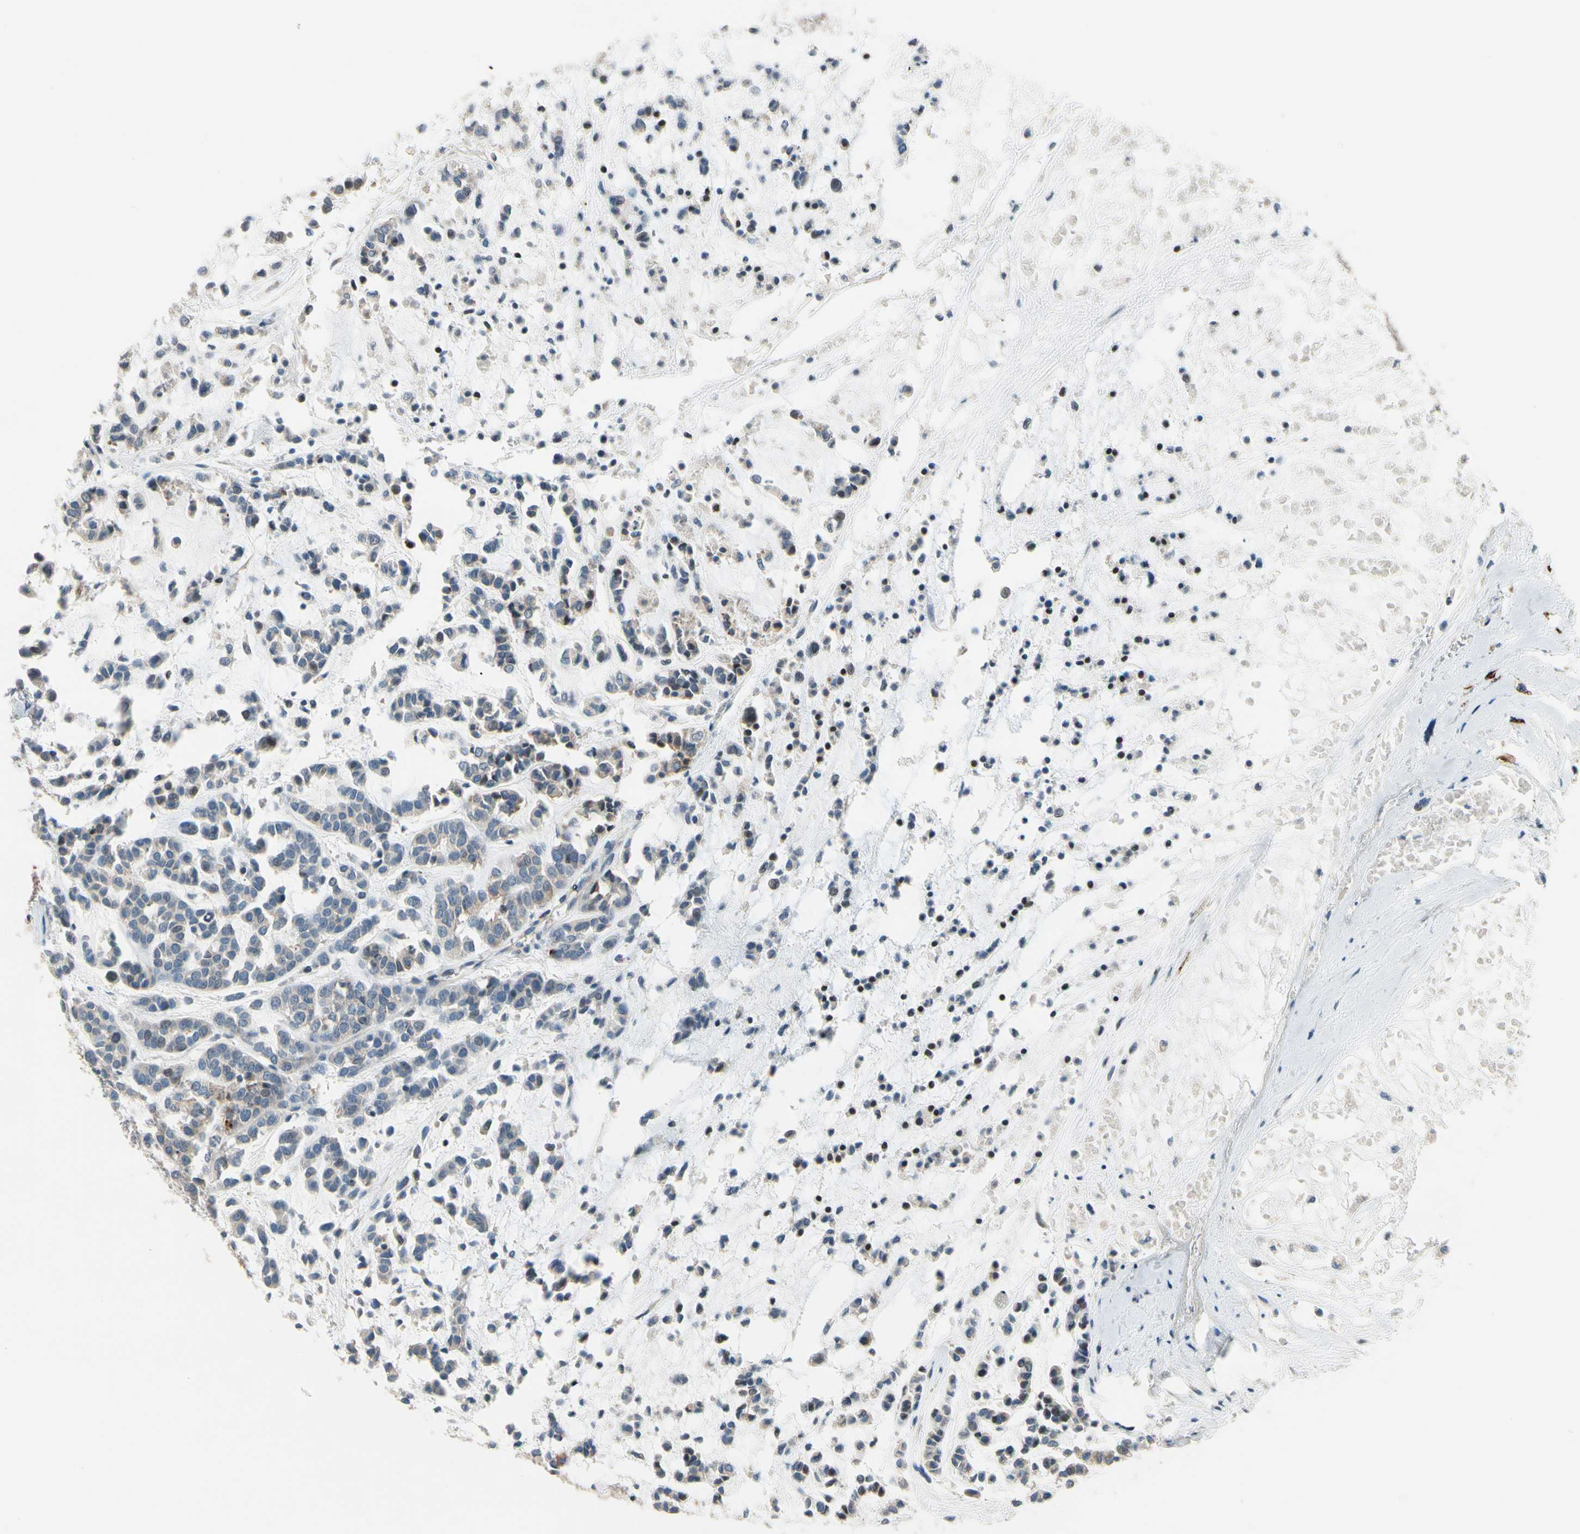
{"staining": {"intensity": "weak", "quantity": "<25%", "location": "cytoplasmic/membranous"}, "tissue": "head and neck cancer", "cell_type": "Tumor cells", "image_type": "cancer", "snomed": [{"axis": "morphology", "description": "Adenocarcinoma, NOS"}, {"axis": "morphology", "description": "Adenoma, NOS"}, {"axis": "topography", "description": "Head-Neck"}], "caption": "There is no significant positivity in tumor cells of head and neck adenoma.", "gene": "PIP5K1B", "patient": {"sex": "female", "age": 55}}